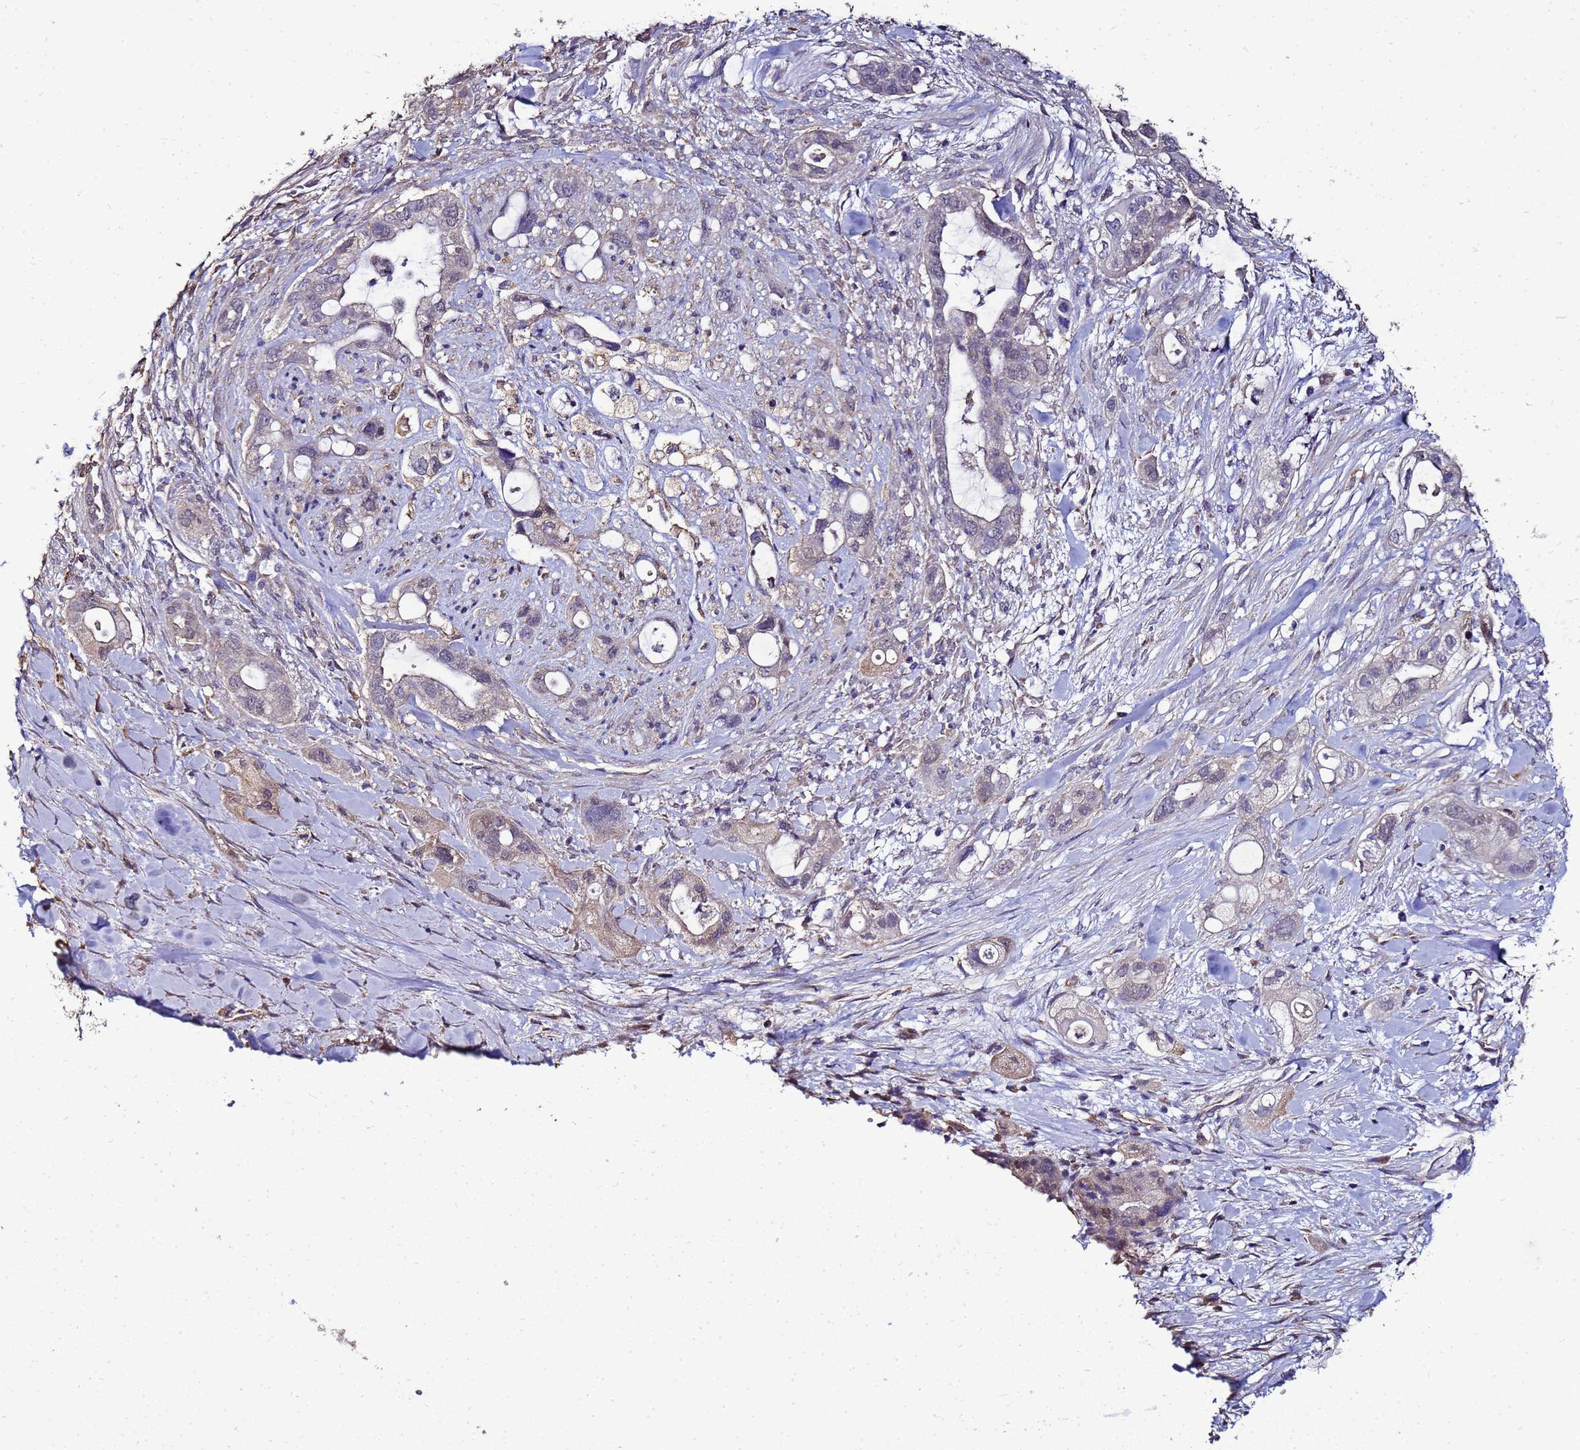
{"staining": {"intensity": "weak", "quantity": "<25%", "location": "cytoplasmic/membranous"}, "tissue": "pancreatic cancer", "cell_type": "Tumor cells", "image_type": "cancer", "snomed": [{"axis": "morphology", "description": "Adenocarcinoma, NOS"}, {"axis": "topography", "description": "Pancreas"}], "caption": "DAB immunohistochemical staining of human pancreatic adenocarcinoma reveals no significant positivity in tumor cells. (Brightfield microscopy of DAB IHC at high magnification).", "gene": "ENOPH1", "patient": {"sex": "male", "age": 44}}